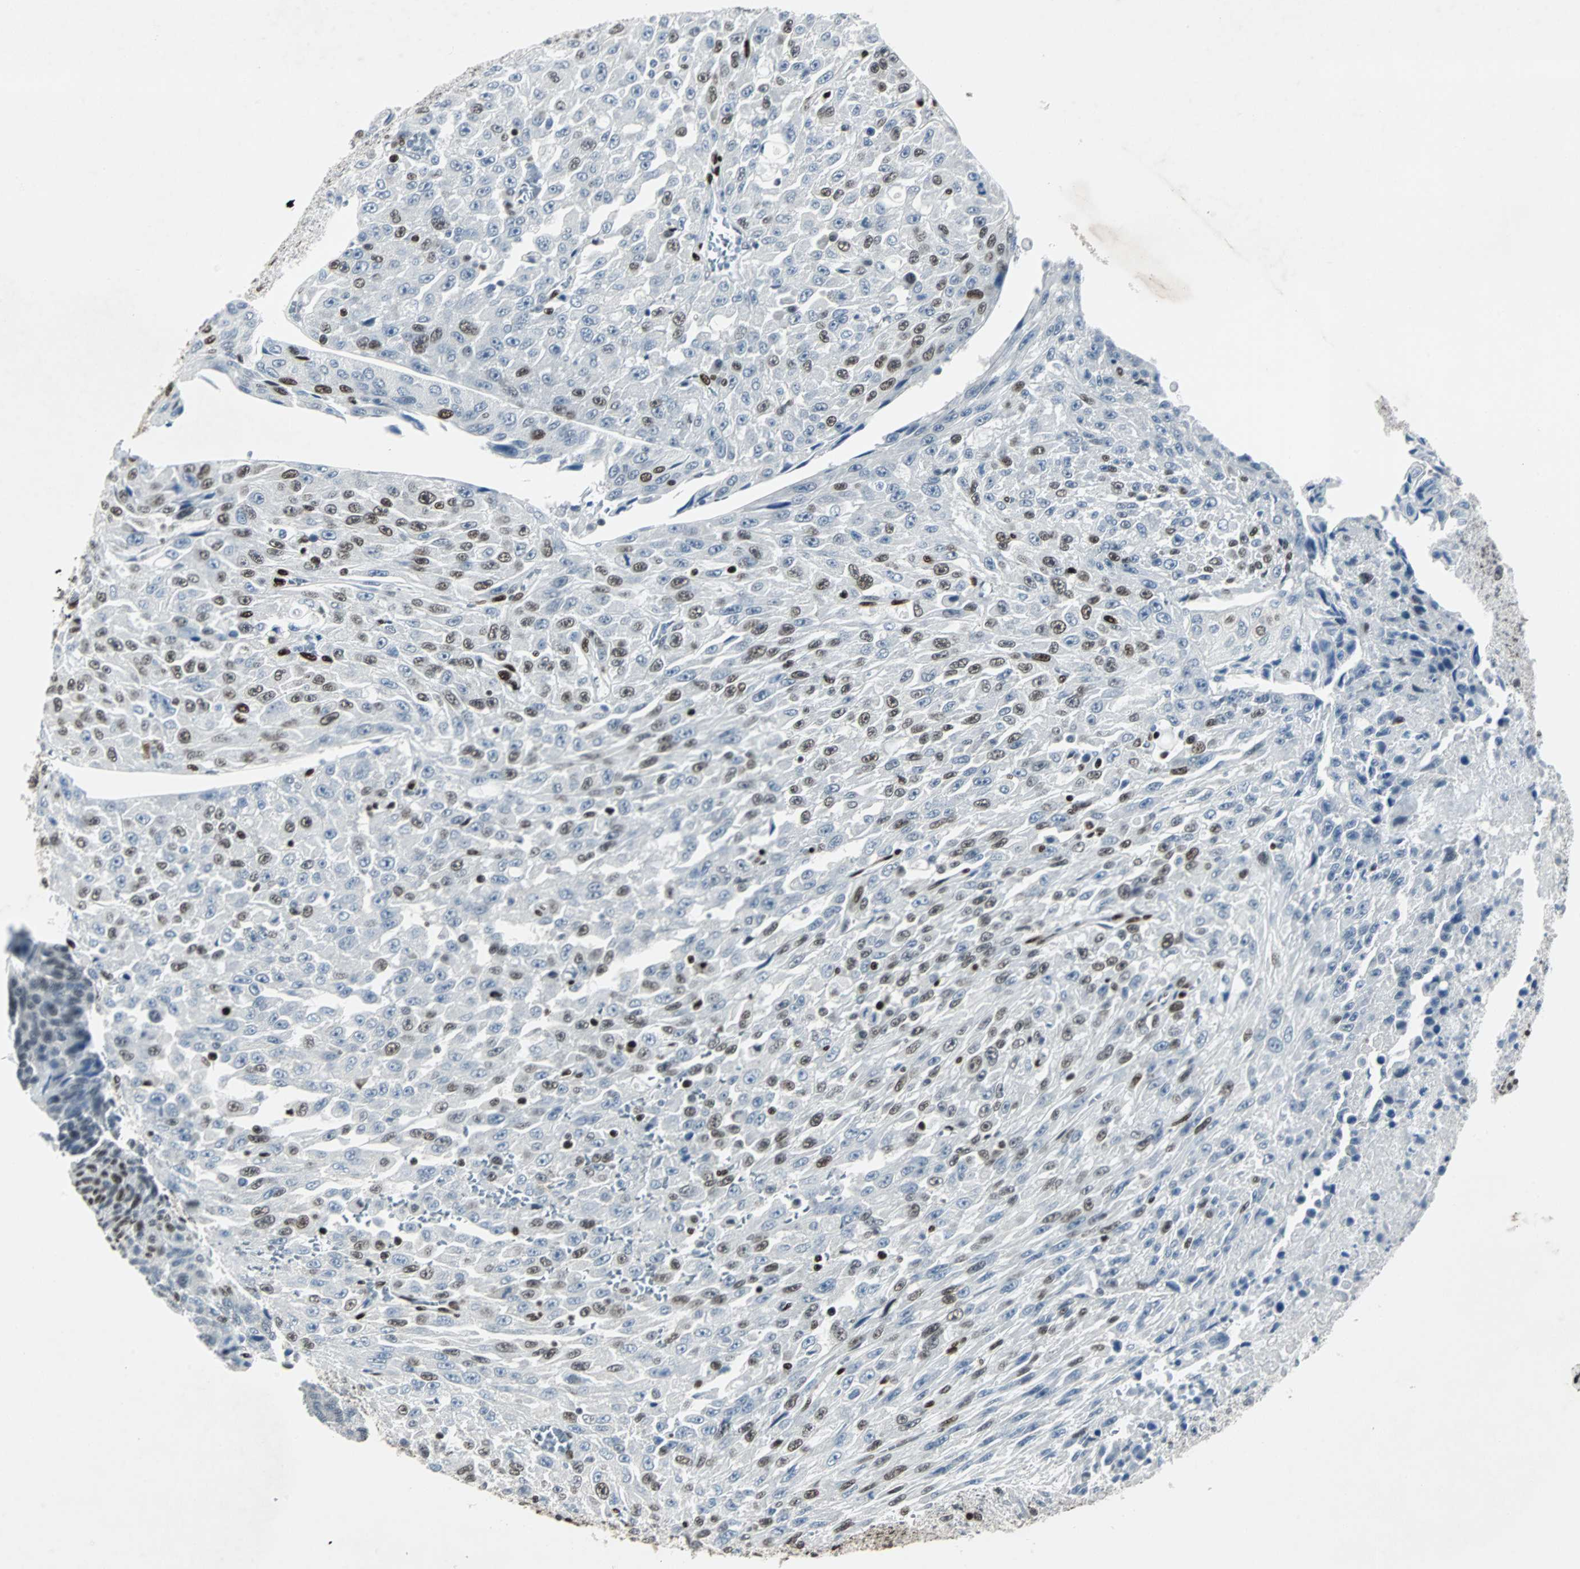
{"staining": {"intensity": "moderate", "quantity": "25%-75%", "location": "nuclear"}, "tissue": "urothelial cancer", "cell_type": "Tumor cells", "image_type": "cancer", "snomed": [{"axis": "morphology", "description": "Urothelial carcinoma, High grade"}, {"axis": "topography", "description": "Urinary bladder"}], "caption": "DAB immunohistochemical staining of human high-grade urothelial carcinoma exhibits moderate nuclear protein expression in about 25%-75% of tumor cells.", "gene": "MEF2D", "patient": {"sex": "male", "age": 66}}